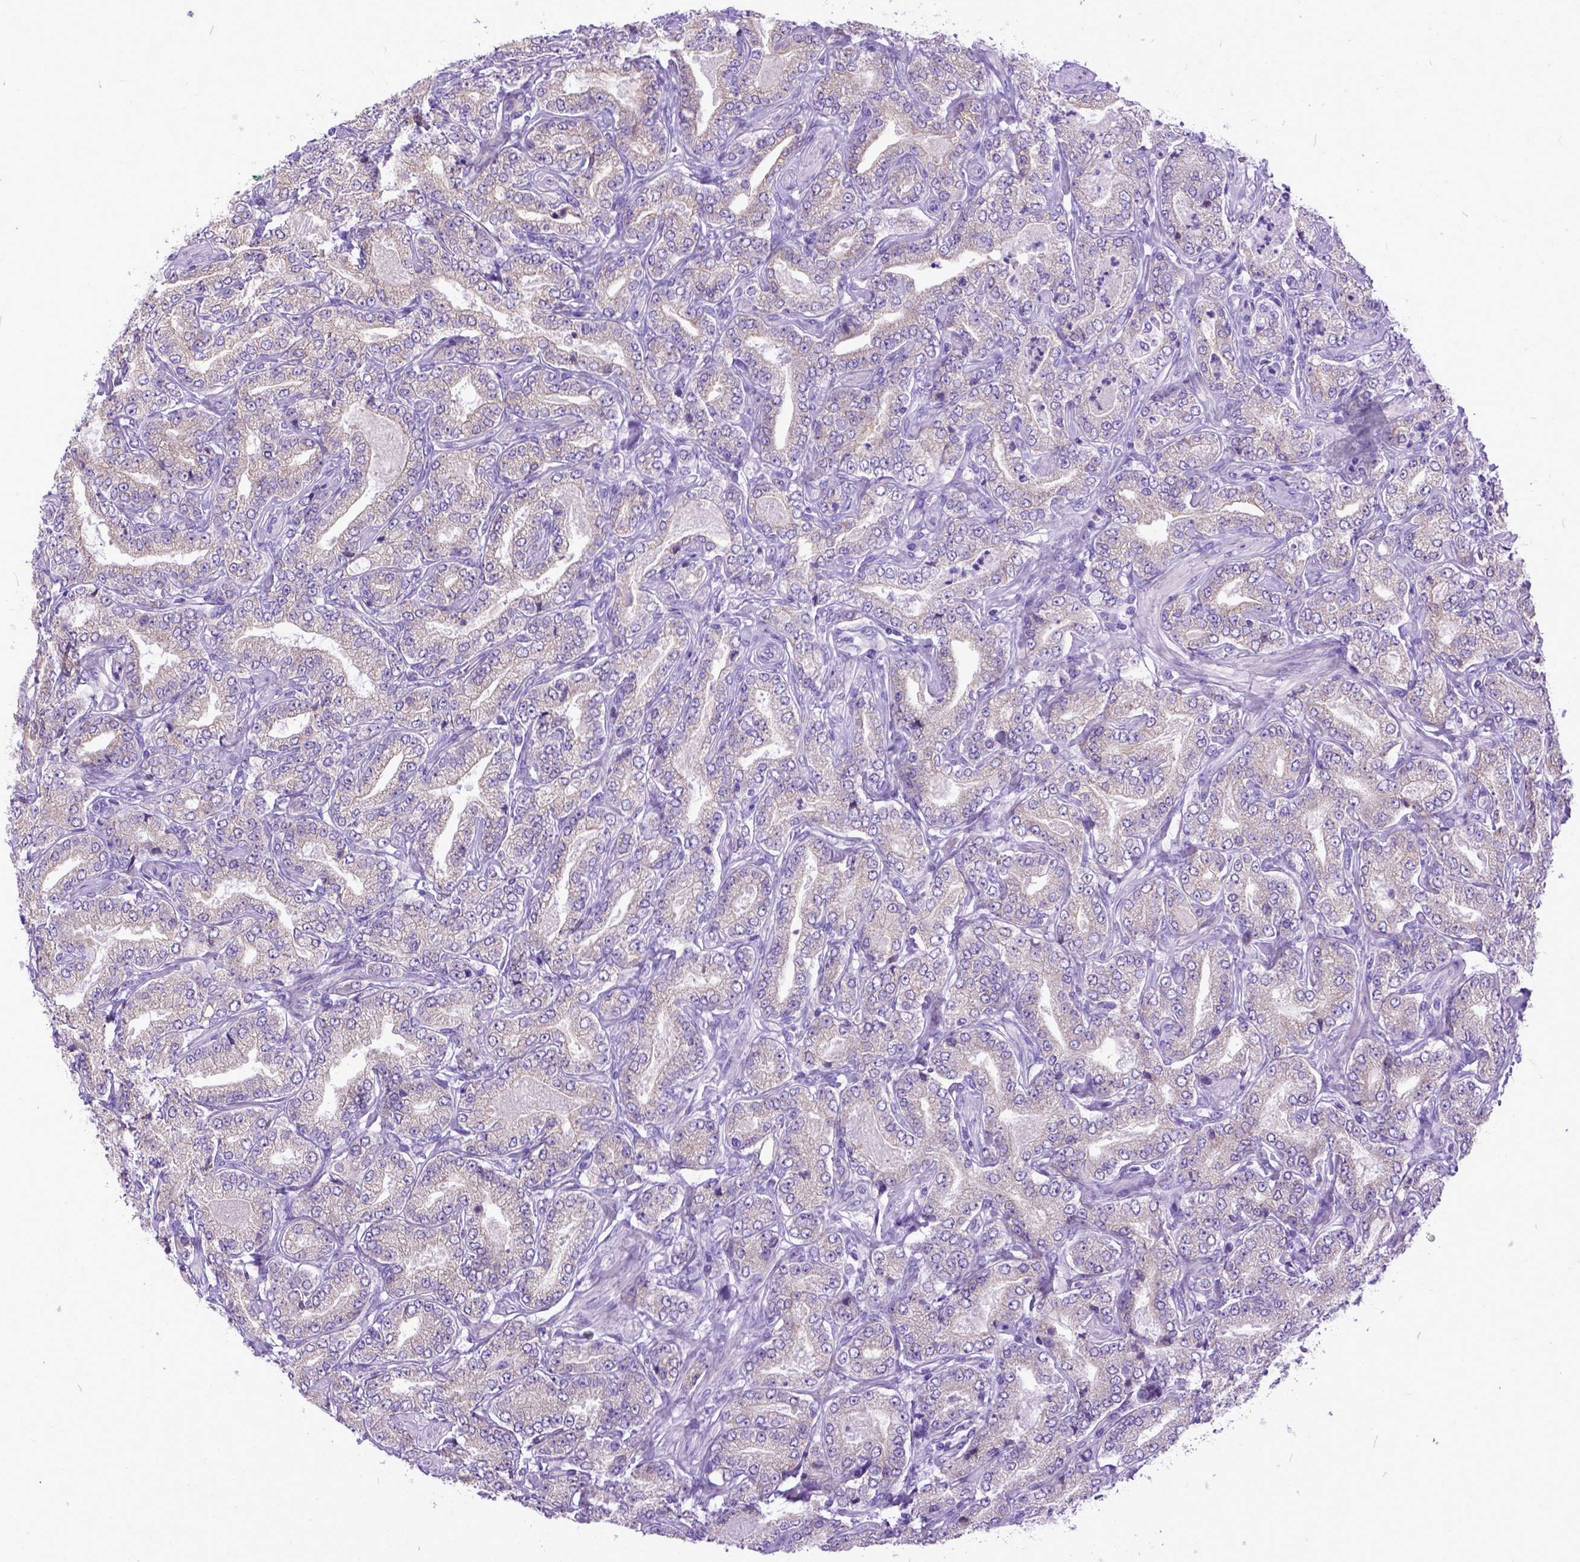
{"staining": {"intensity": "negative", "quantity": "none", "location": "none"}, "tissue": "prostate cancer", "cell_type": "Tumor cells", "image_type": "cancer", "snomed": [{"axis": "morphology", "description": "Adenocarcinoma, NOS"}, {"axis": "topography", "description": "Prostate"}], "caption": "Tumor cells show no significant protein positivity in prostate cancer (adenocarcinoma).", "gene": "PPL", "patient": {"sex": "male", "age": 64}}